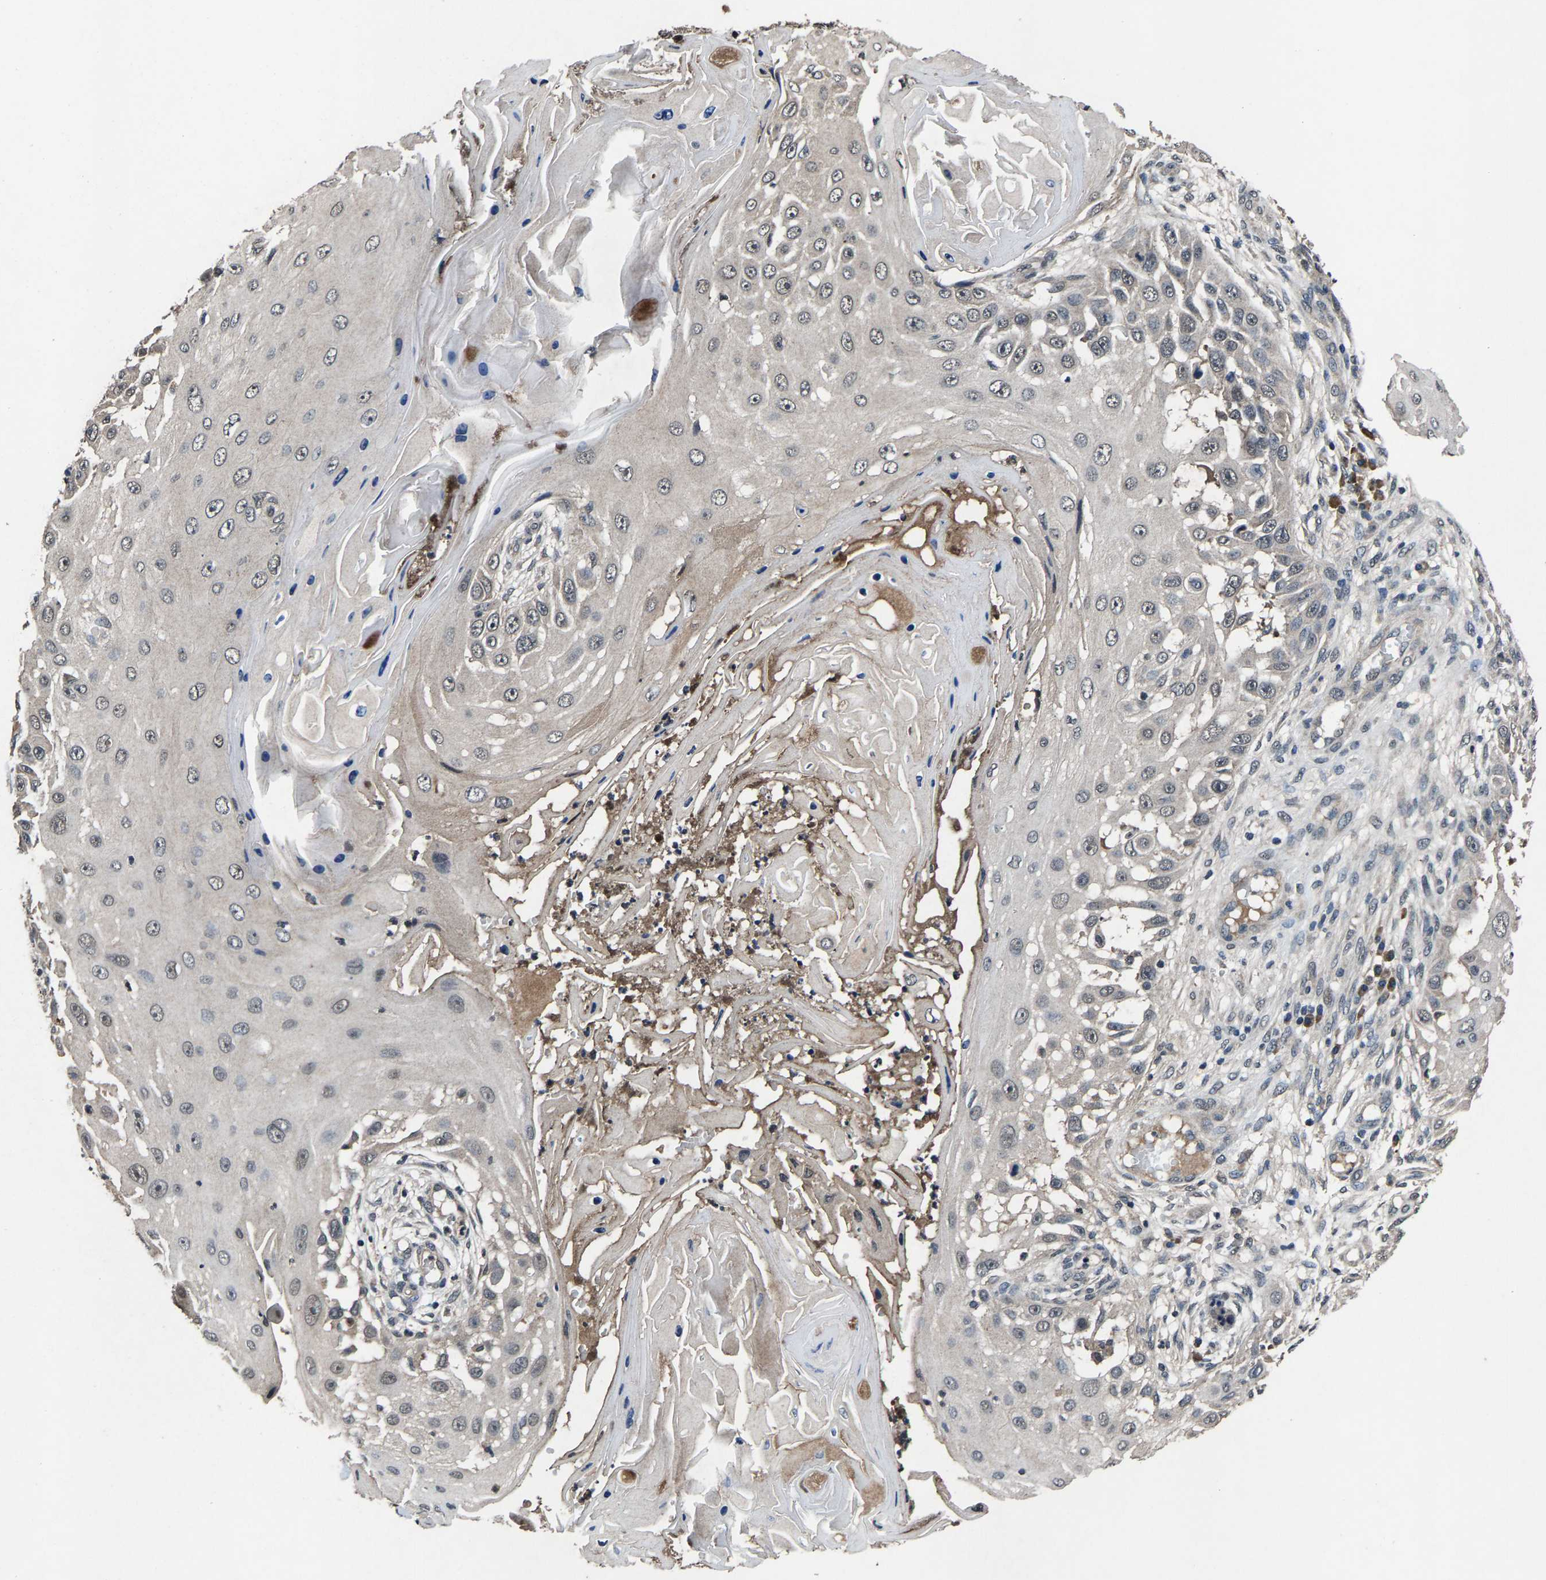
{"staining": {"intensity": "negative", "quantity": "none", "location": "none"}, "tissue": "skin cancer", "cell_type": "Tumor cells", "image_type": "cancer", "snomed": [{"axis": "morphology", "description": "Squamous cell carcinoma, NOS"}, {"axis": "topography", "description": "Skin"}], "caption": "DAB immunohistochemical staining of skin squamous cell carcinoma reveals no significant staining in tumor cells.", "gene": "HUWE1", "patient": {"sex": "female", "age": 44}}